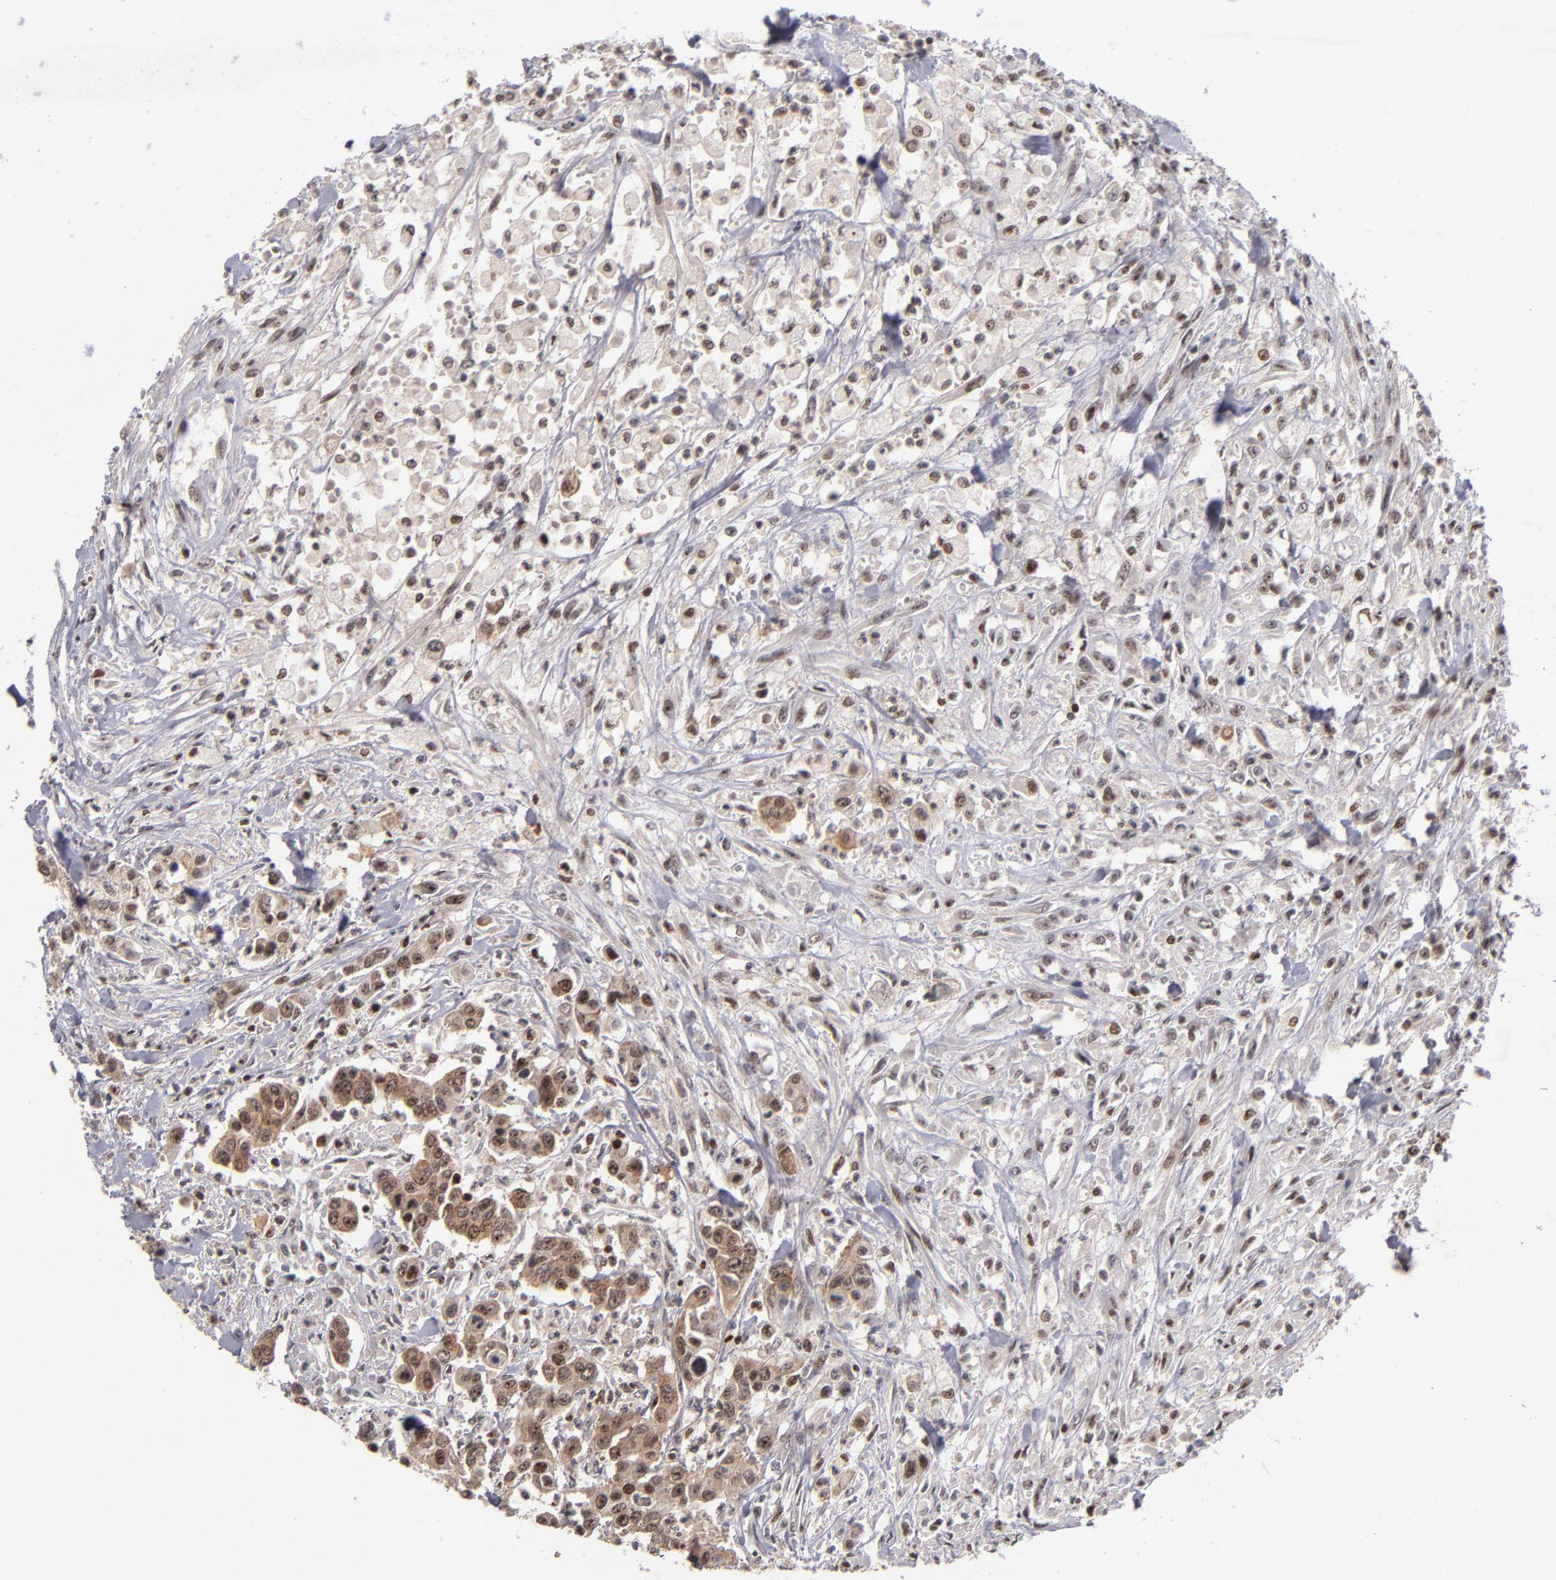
{"staining": {"intensity": "moderate", "quantity": ">75%", "location": "cytoplasmic/membranous,nuclear"}, "tissue": "urothelial cancer", "cell_type": "Tumor cells", "image_type": "cancer", "snomed": [{"axis": "morphology", "description": "Urothelial carcinoma, High grade"}, {"axis": "topography", "description": "Urinary bladder"}], "caption": "This is an image of immunohistochemistry (IHC) staining of urothelial cancer, which shows moderate staining in the cytoplasmic/membranous and nuclear of tumor cells.", "gene": "PCNX4", "patient": {"sex": "male", "age": 86}}